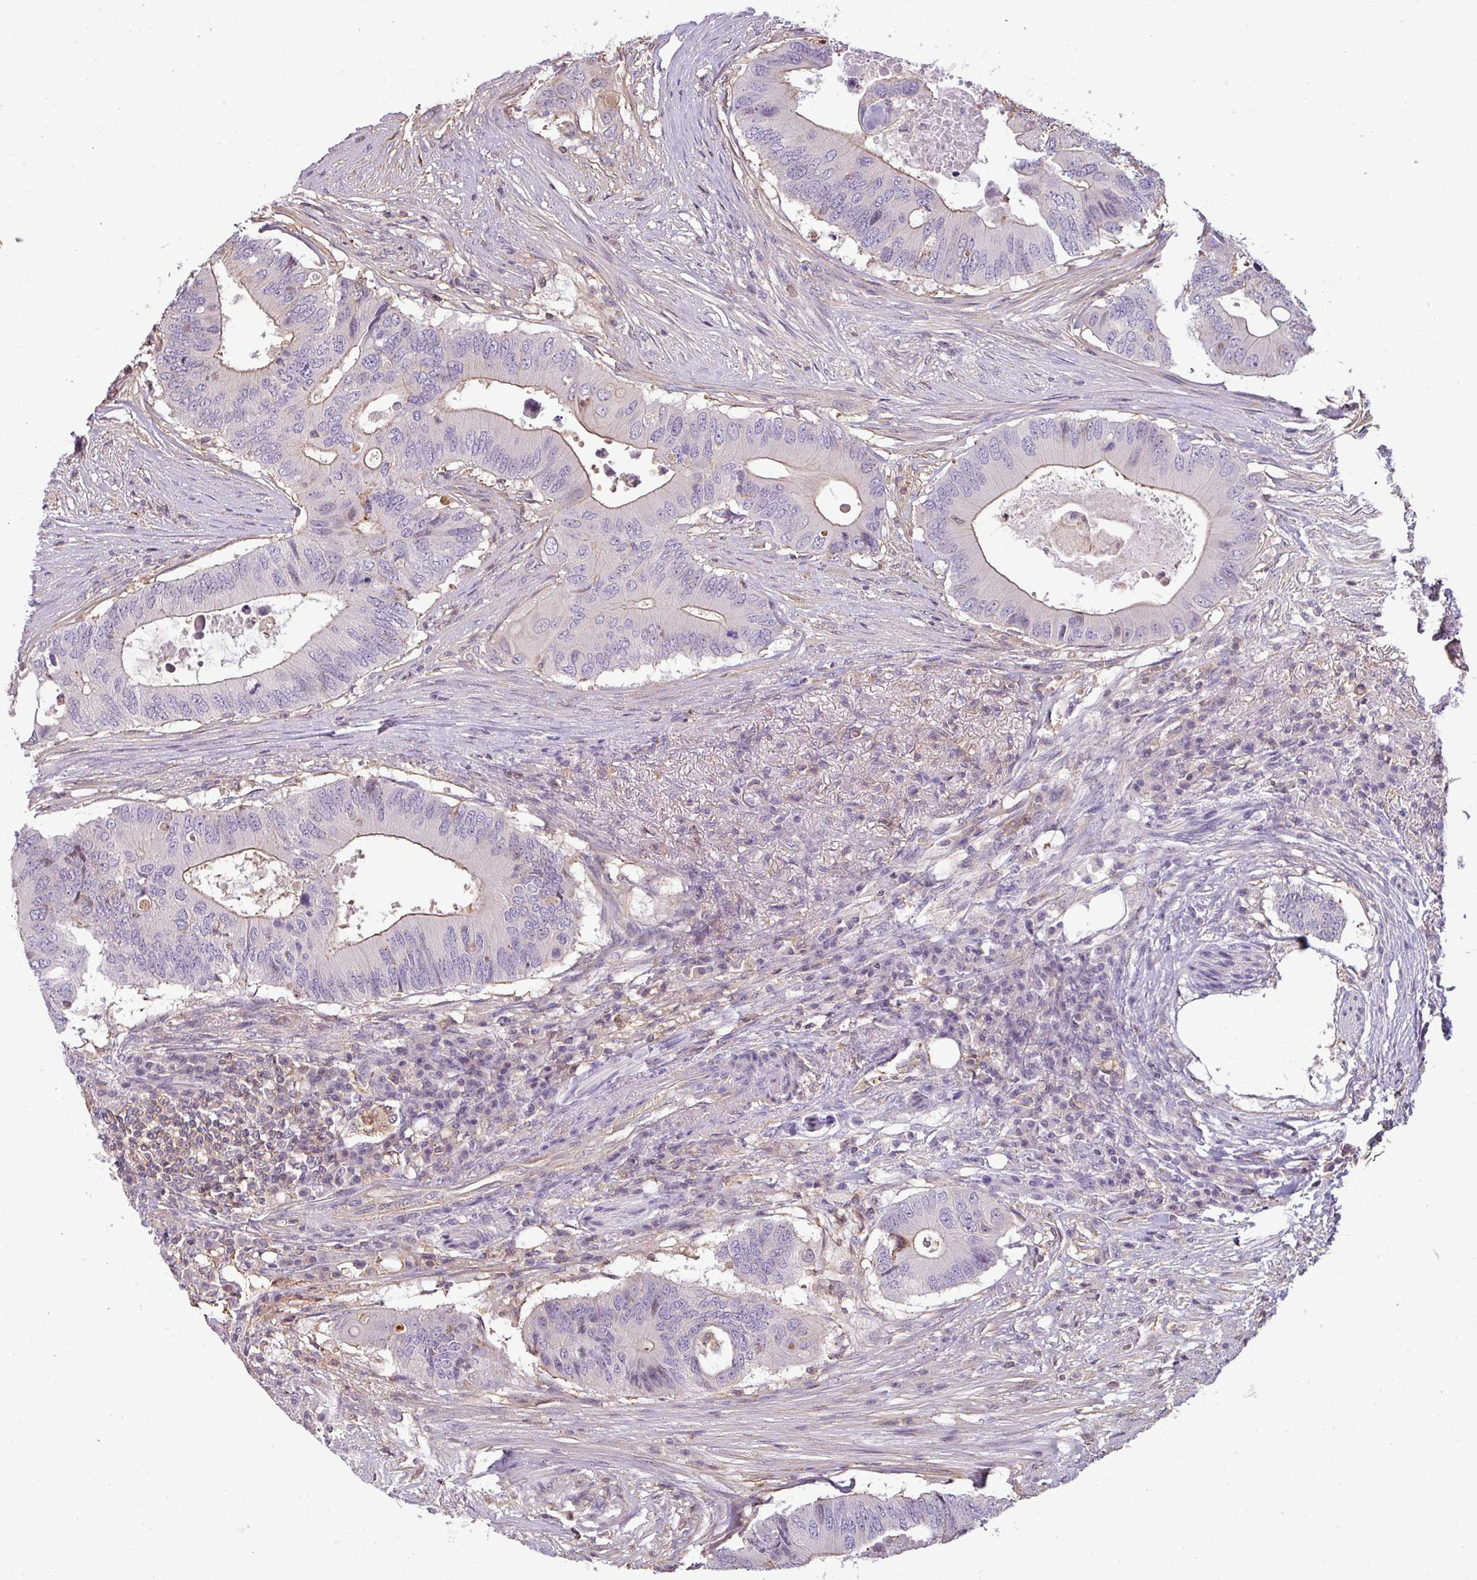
{"staining": {"intensity": "weak", "quantity": "<25%", "location": "cytoplasmic/membranous"}, "tissue": "colorectal cancer", "cell_type": "Tumor cells", "image_type": "cancer", "snomed": [{"axis": "morphology", "description": "Adenocarcinoma, NOS"}, {"axis": "topography", "description": "Colon"}], "caption": "High power microscopy histopathology image of an immunohistochemistry histopathology image of colorectal cancer, revealing no significant positivity in tumor cells.", "gene": "ZNF835", "patient": {"sex": "male", "age": 71}}